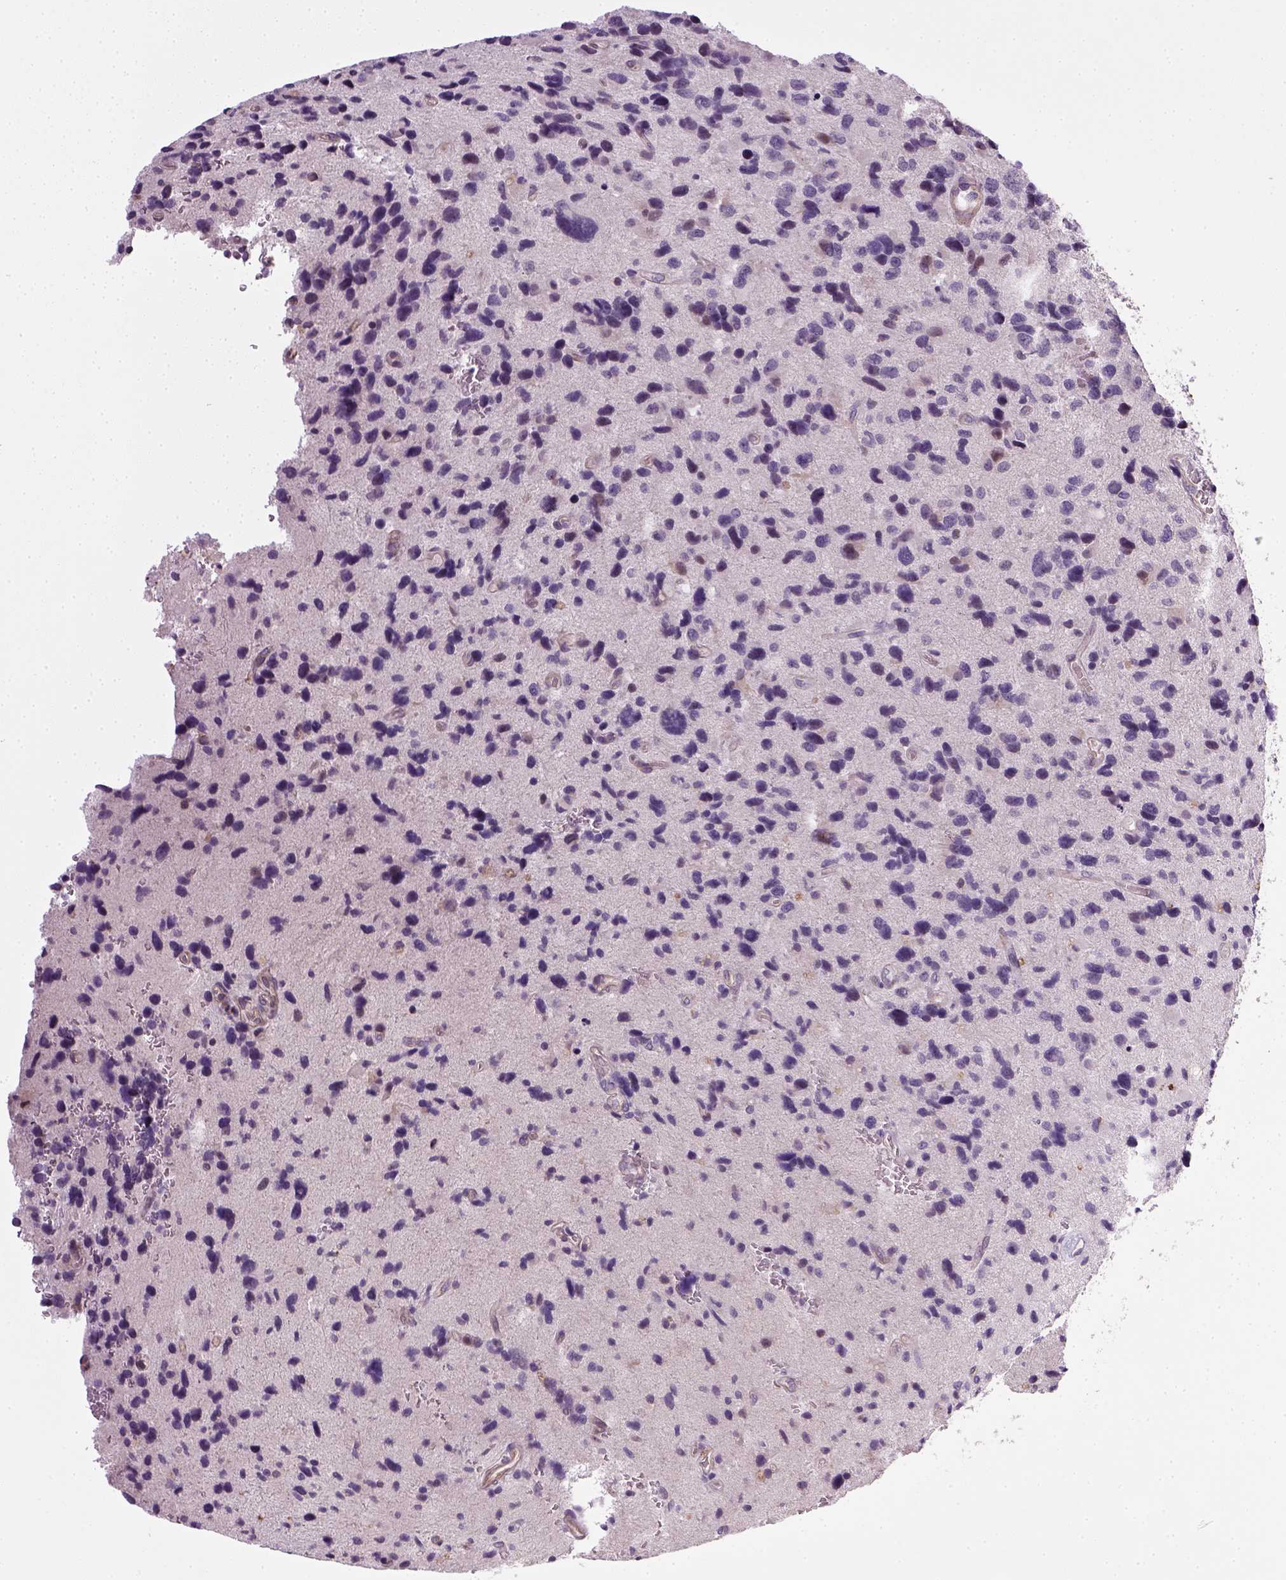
{"staining": {"intensity": "negative", "quantity": "none", "location": "none"}, "tissue": "glioma", "cell_type": "Tumor cells", "image_type": "cancer", "snomed": [{"axis": "morphology", "description": "Glioma, malignant, NOS"}, {"axis": "morphology", "description": "Glioma, malignant, High grade"}, {"axis": "topography", "description": "Brain"}], "caption": "Immunohistochemistry (IHC) photomicrograph of glioma stained for a protein (brown), which shows no expression in tumor cells.", "gene": "TPRG1", "patient": {"sex": "female", "age": 71}}